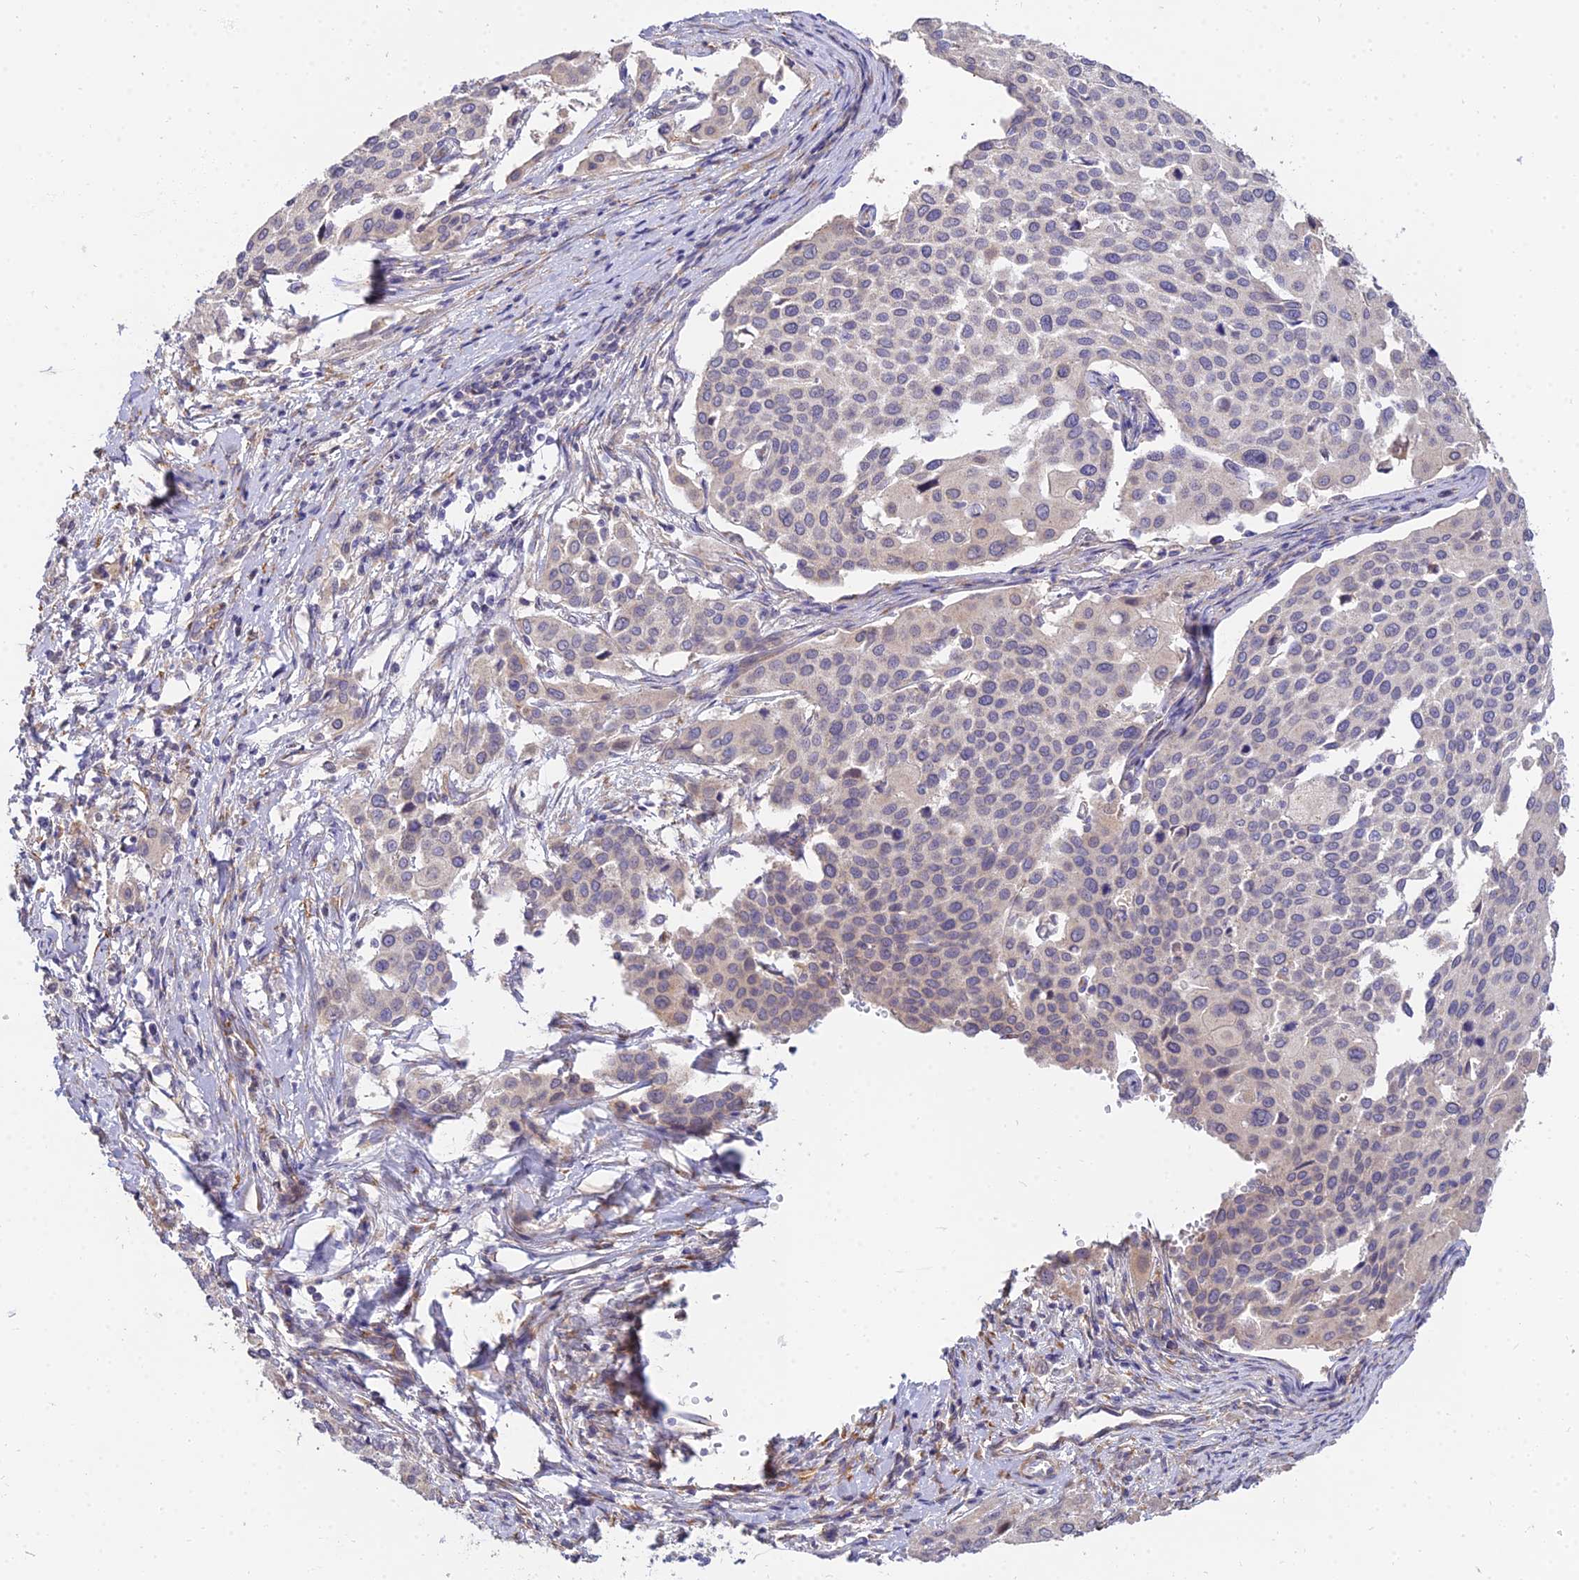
{"staining": {"intensity": "weak", "quantity": "<25%", "location": "cytoplasmic/membranous"}, "tissue": "cervical cancer", "cell_type": "Tumor cells", "image_type": "cancer", "snomed": [{"axis": "morphology", "description": "Squamous cell carcinoma, NOS"}, {"axis": "topography", "description": "Cervix"}], "caption": "DAB (3,3'-diaminobenzidine) immunohistochemical staining of human cervical squamous cell carcinoma exhibits no significant expression in tumor cells.", "gene": "ARL8B", "patient": {"sex": "female", "age": 44}}